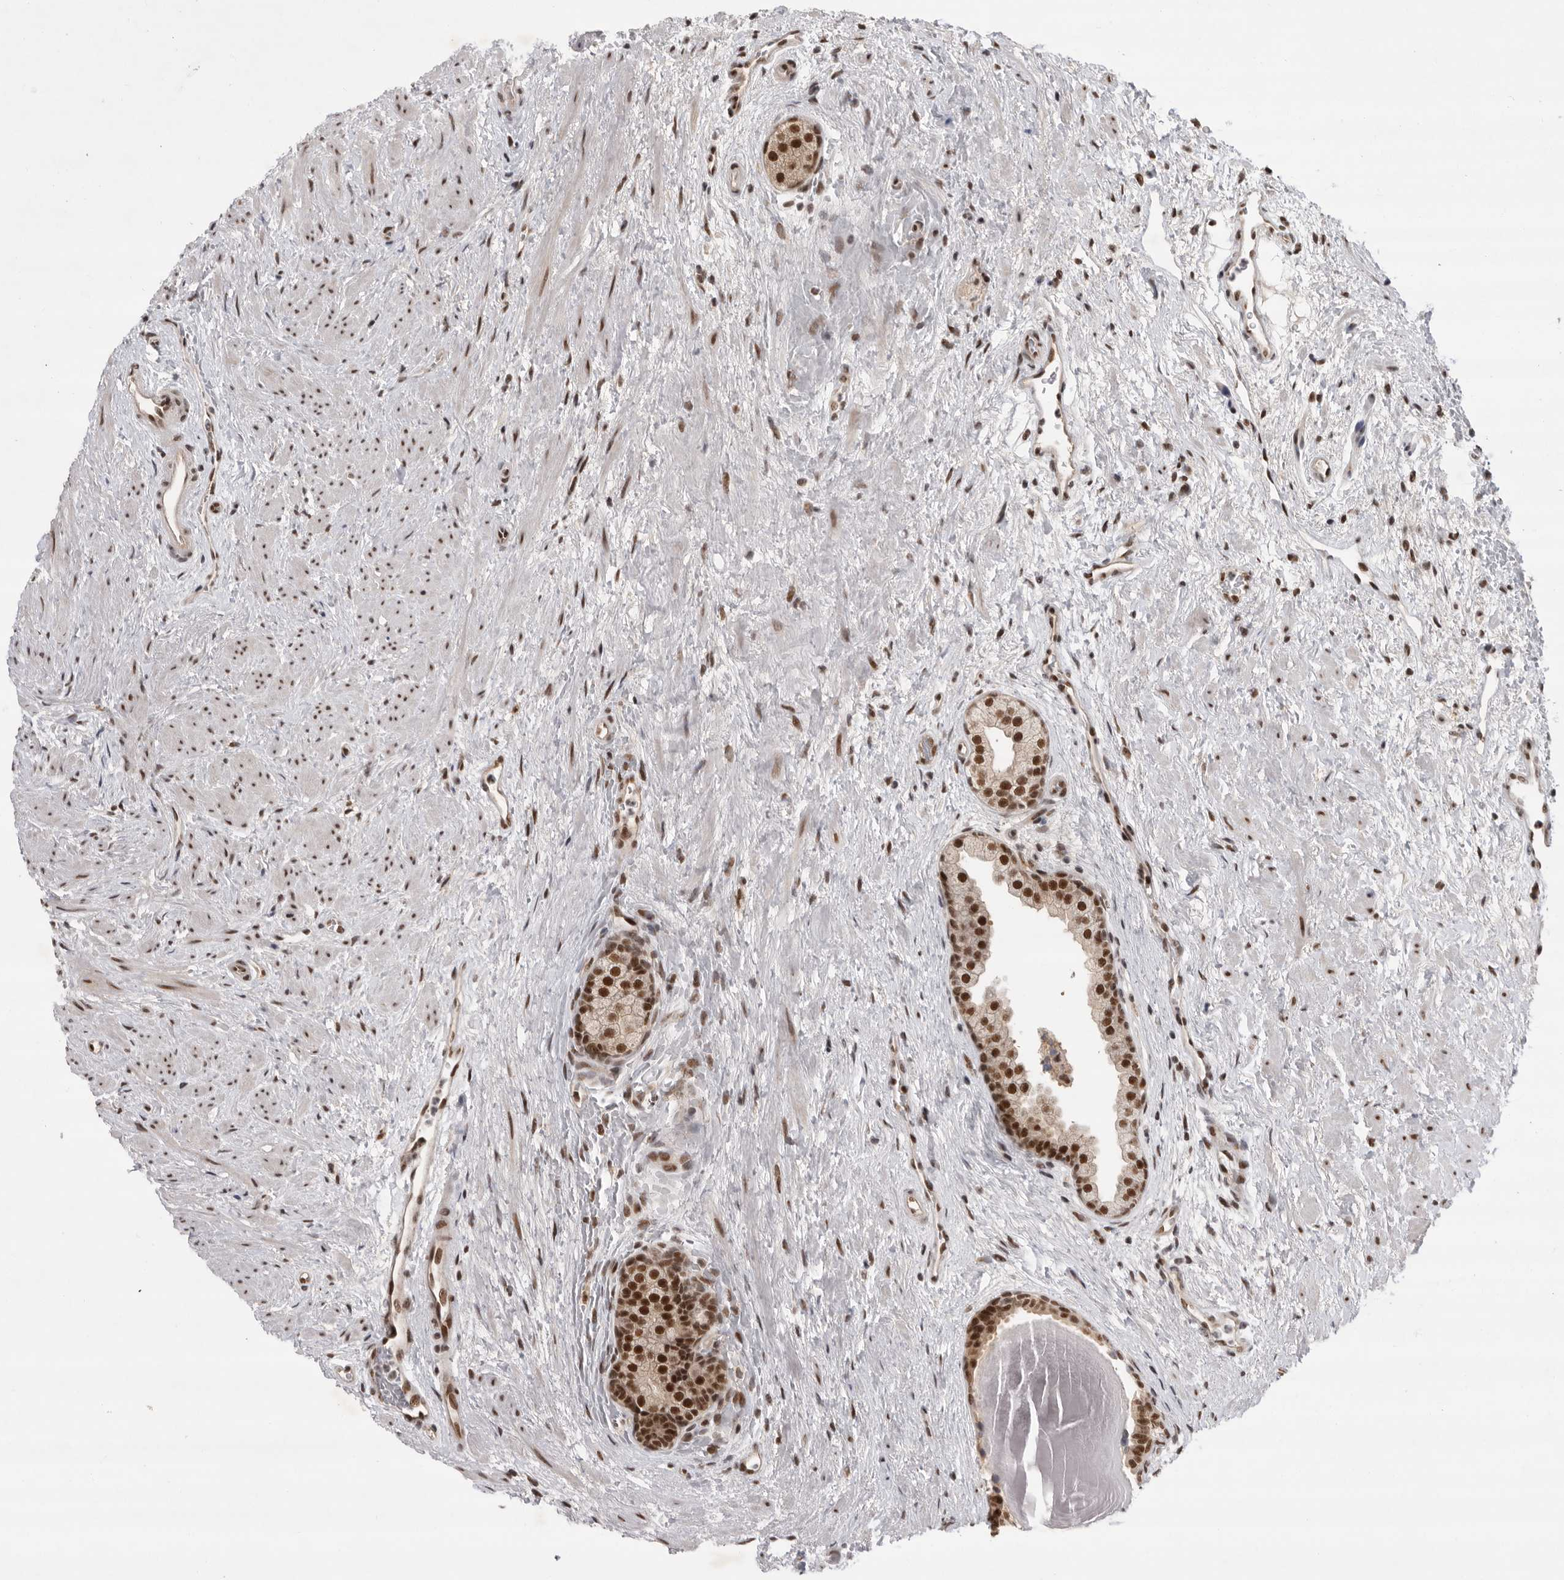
{"staining": {"intensity": "strong", "quantity": ">75%", "location": "nuclear"}, "tissue": "prostate", "cell_type": "Glandular cells", "image_type": "normal", "snomed": [{"axis": "morphology", "description": "Normal tissue, NOS"}, {"axis": "topography", "description": "Prostate"}], "caption": "Protein expression by immunohistochemistry (IHC) exhibits strong nuclear expression in approximately >75% of glandular cells in benign prostate.", "gene": "ZNF830", "patient": {"sex": "male", "age": 48}}